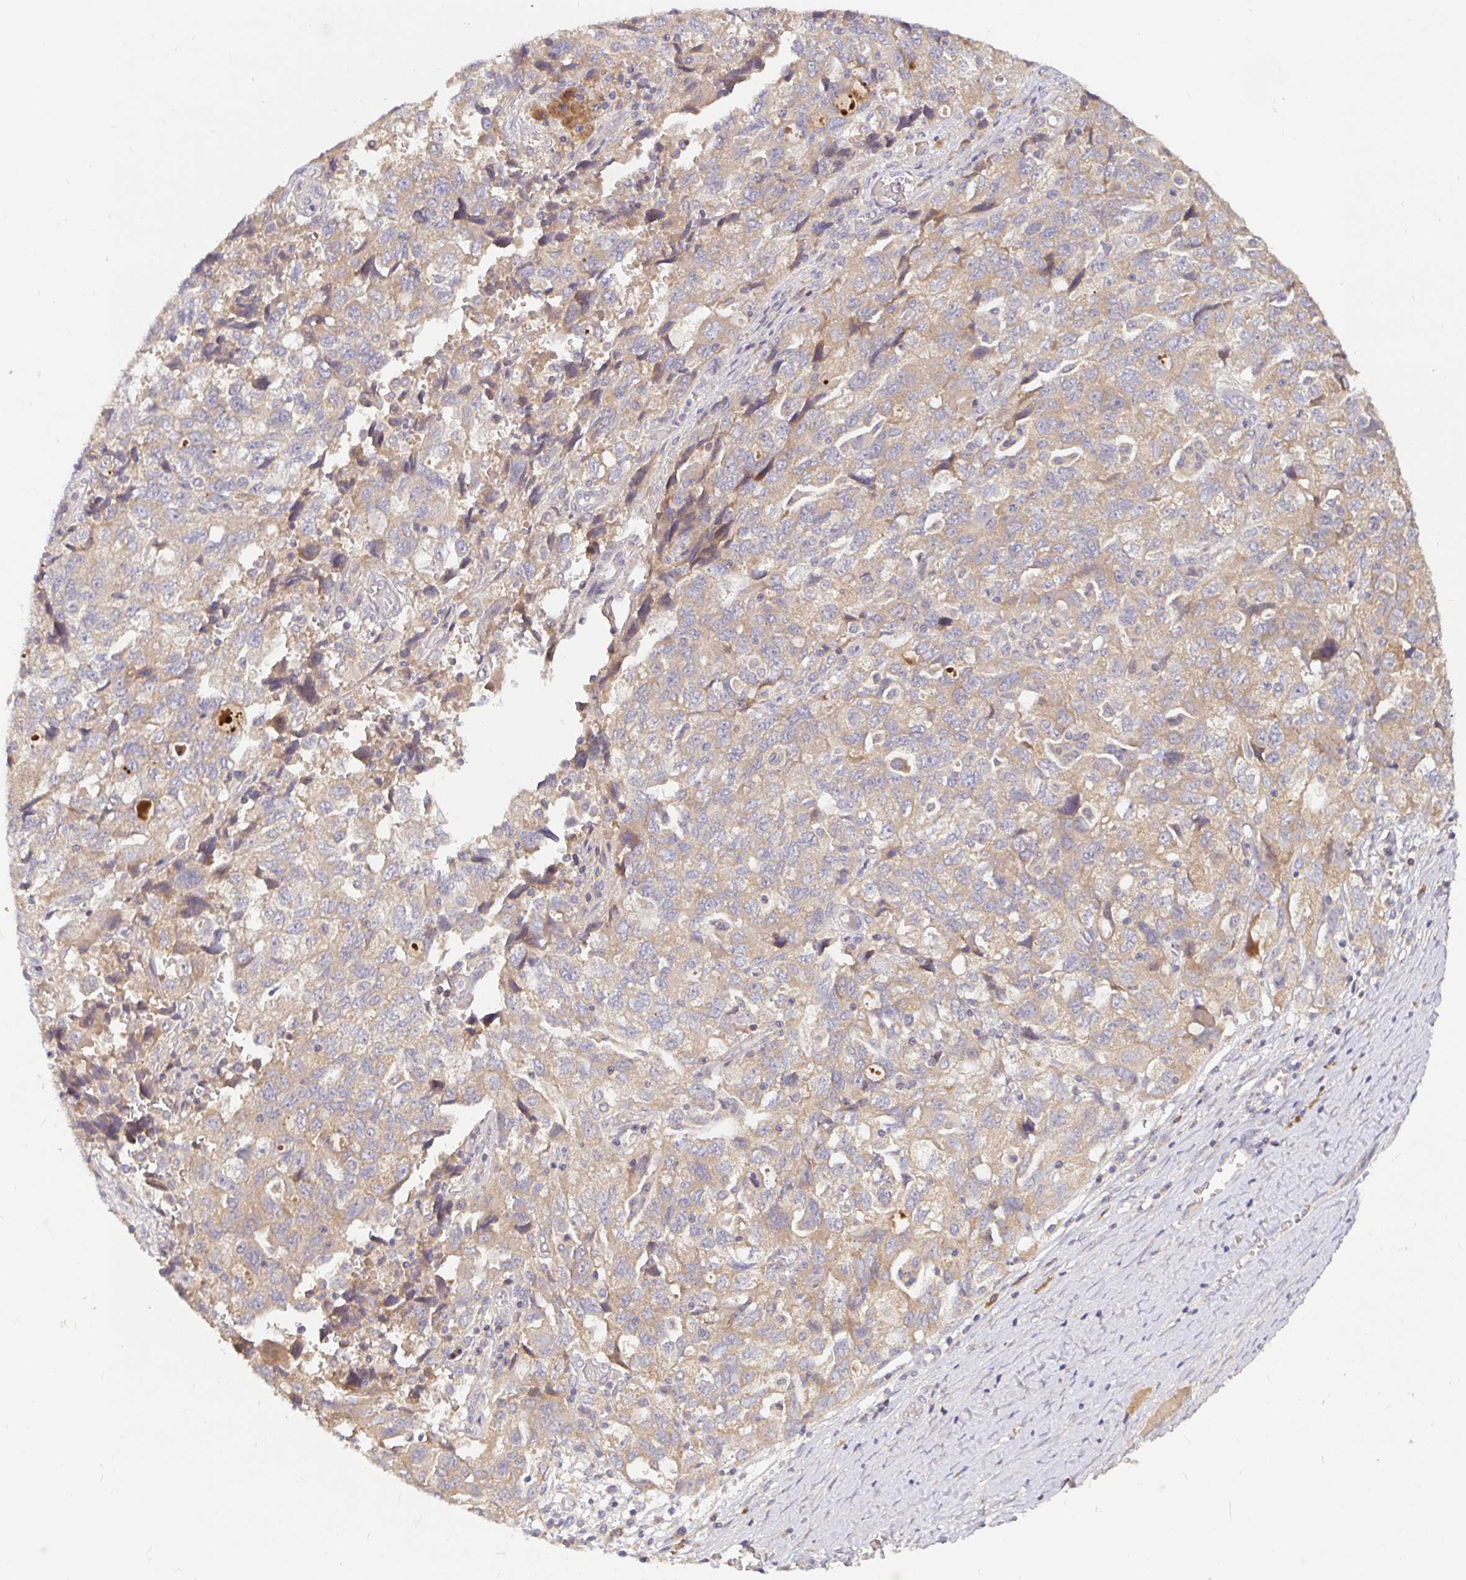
{"staining": {"intensity": "weak", "quantity": ">75%", "location": "cytoplasmic/membranous"}, "tissue": "ovarian cancer", "cell_type": "Tumor cells", "image_type": "cancer", "snomed": [{"axis": "morphology", "description": "Carcinoma, NOS"}, {"axis": "morphology", "description": "Cystadenocarcinoma, serous, NOS"}, {"axis": "topography", "description": "Ovary"}], "caption": "Protein staining shows weak cytoplasmic/membranous positivity in about >75% of tumor cells in carcinoma (ovarian).", "gene": "LARP1", "patient": {"sex": "female", "age": 69}}